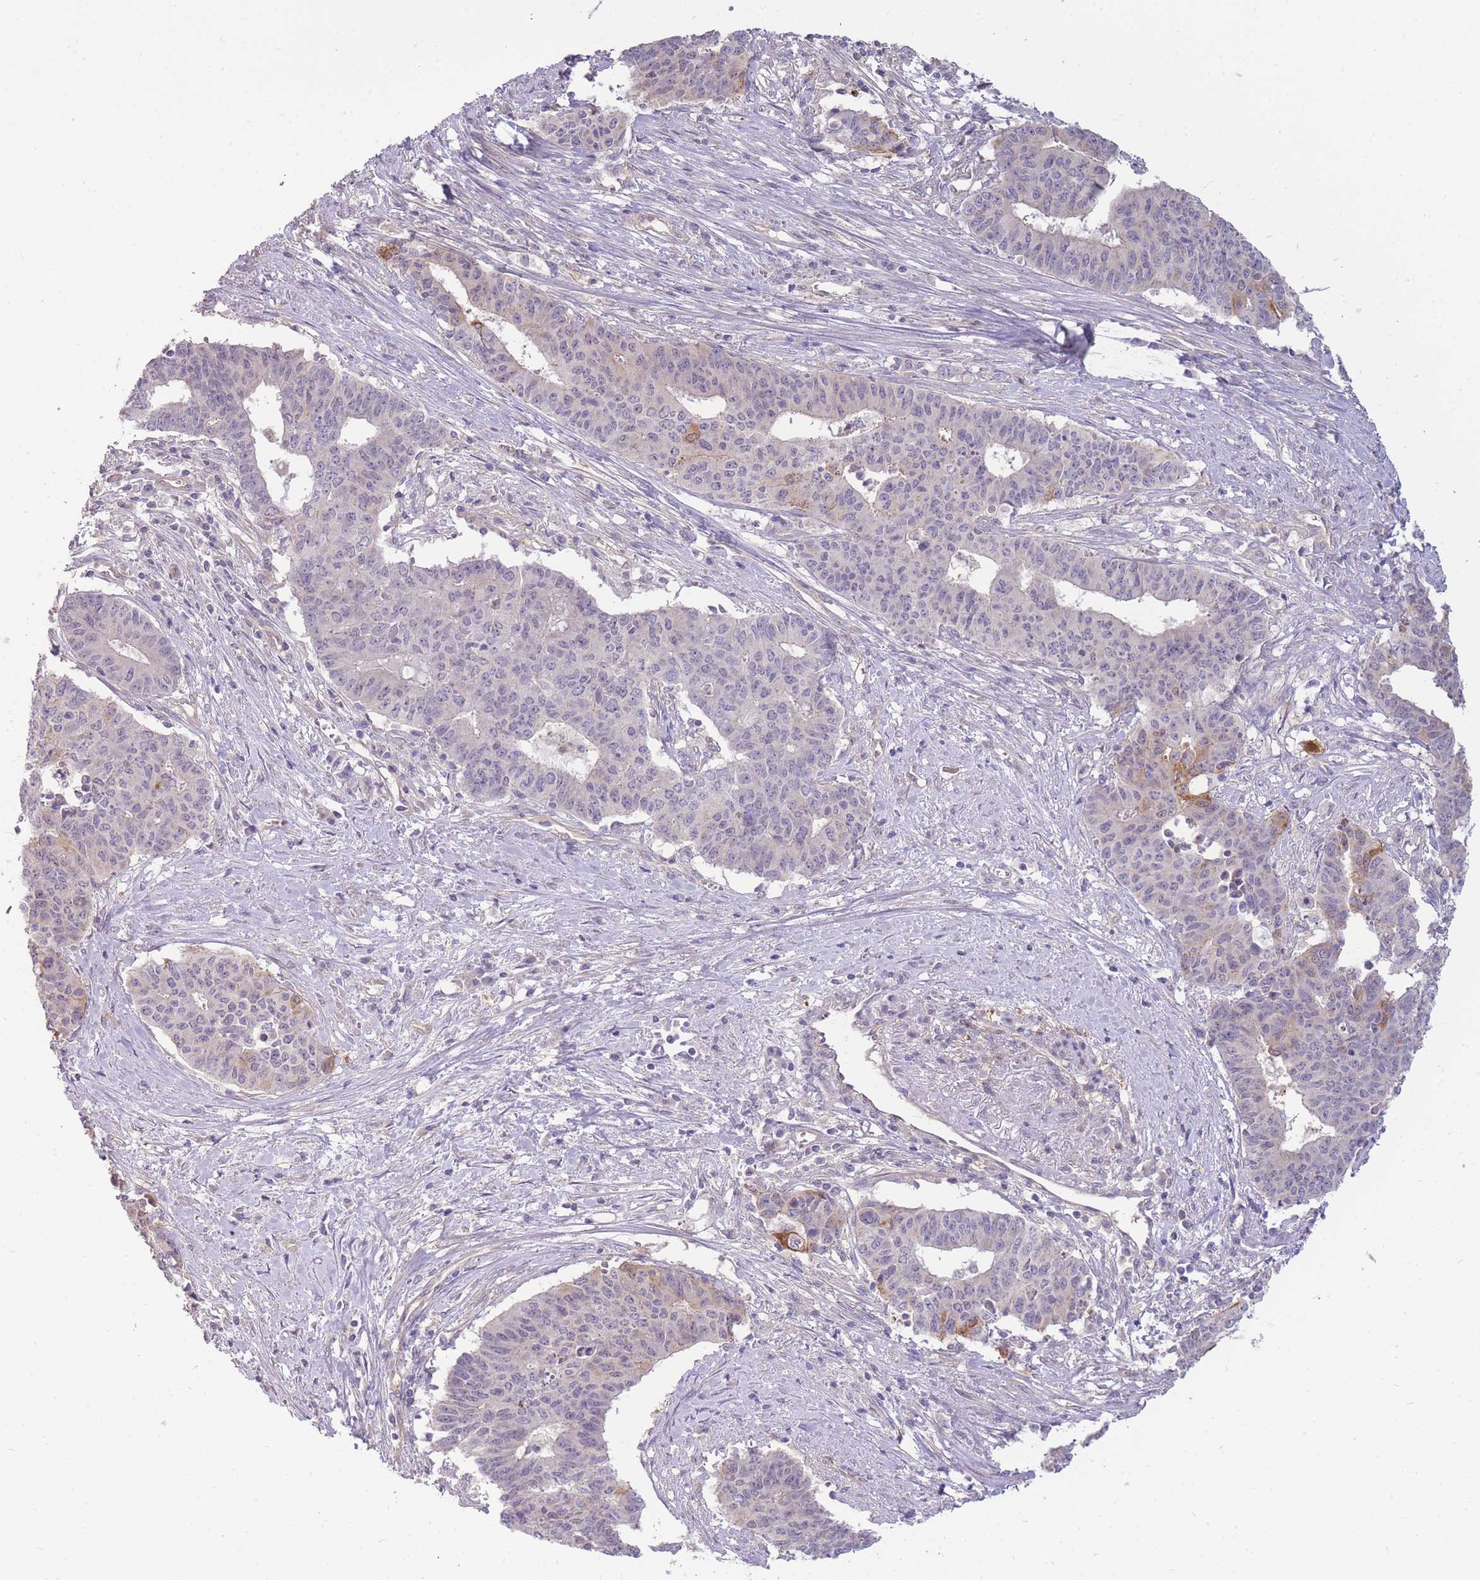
{"staining": {"intensity": "moderate", "quantity": "<25%", "location": "cytoplasmic/membranous"}, "tissue": "endometrial cancer", "cell_type": "Tumor cells", "image_type": "cancer", "snomed": [{"axis": "morphology", "description": "Adenocarcinoma, NOS"}, {"axis": "topography", "description": "Endometrium"}], "caption": "Immunohistochemistry image of neoplastic tissue: endometrial adenocarcinoma stained using immunohistochemistry reveals low levels of moderate protein expression localized specifically in the cytoplasmic/membranous of tumor cells, appearing as a cytoplasmic/membranous brown color.", "gene": "SMC6", "patient": {"sex": "female", "age": 59}}